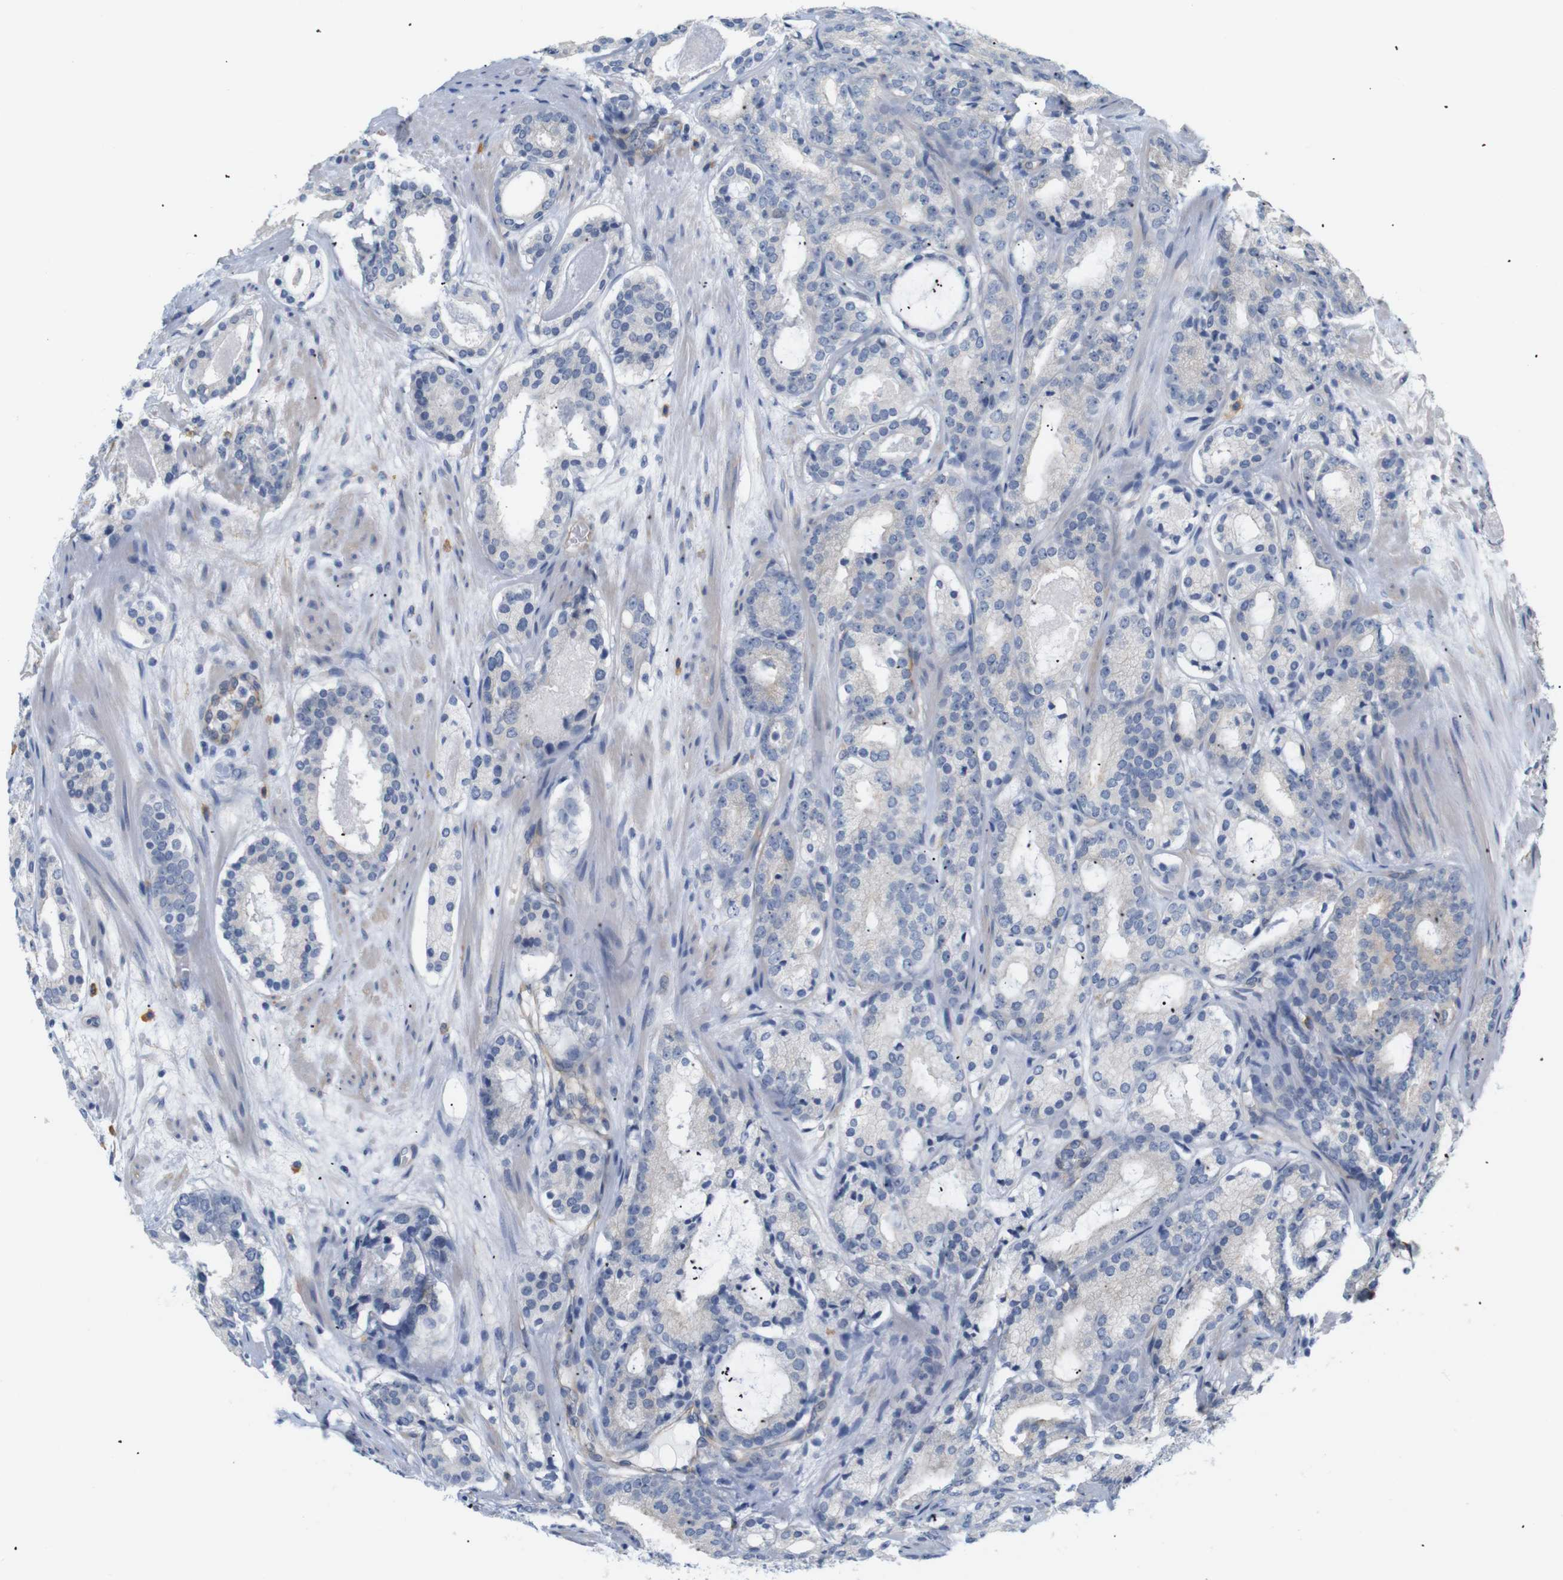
{"staining": {"intensity": "negative", "quantity": "none", "location": "none"}, "tissue": "prostate cancer", "cell_type": "Tumor cells", "image_type": "cancer", "snomed": [{"axis": "morphology", "description": "Adenocarcinoma, Low grade"}, {"axis": "topography", "description": "Prostate"}], "caption": "A histopathology image of adenocarcinoma (low-grade) (prostate) stained for a protein reveals no brown staining in tumor cells.", "gene": "STMN3", "patient": {"sex": "male", "age": 69}}